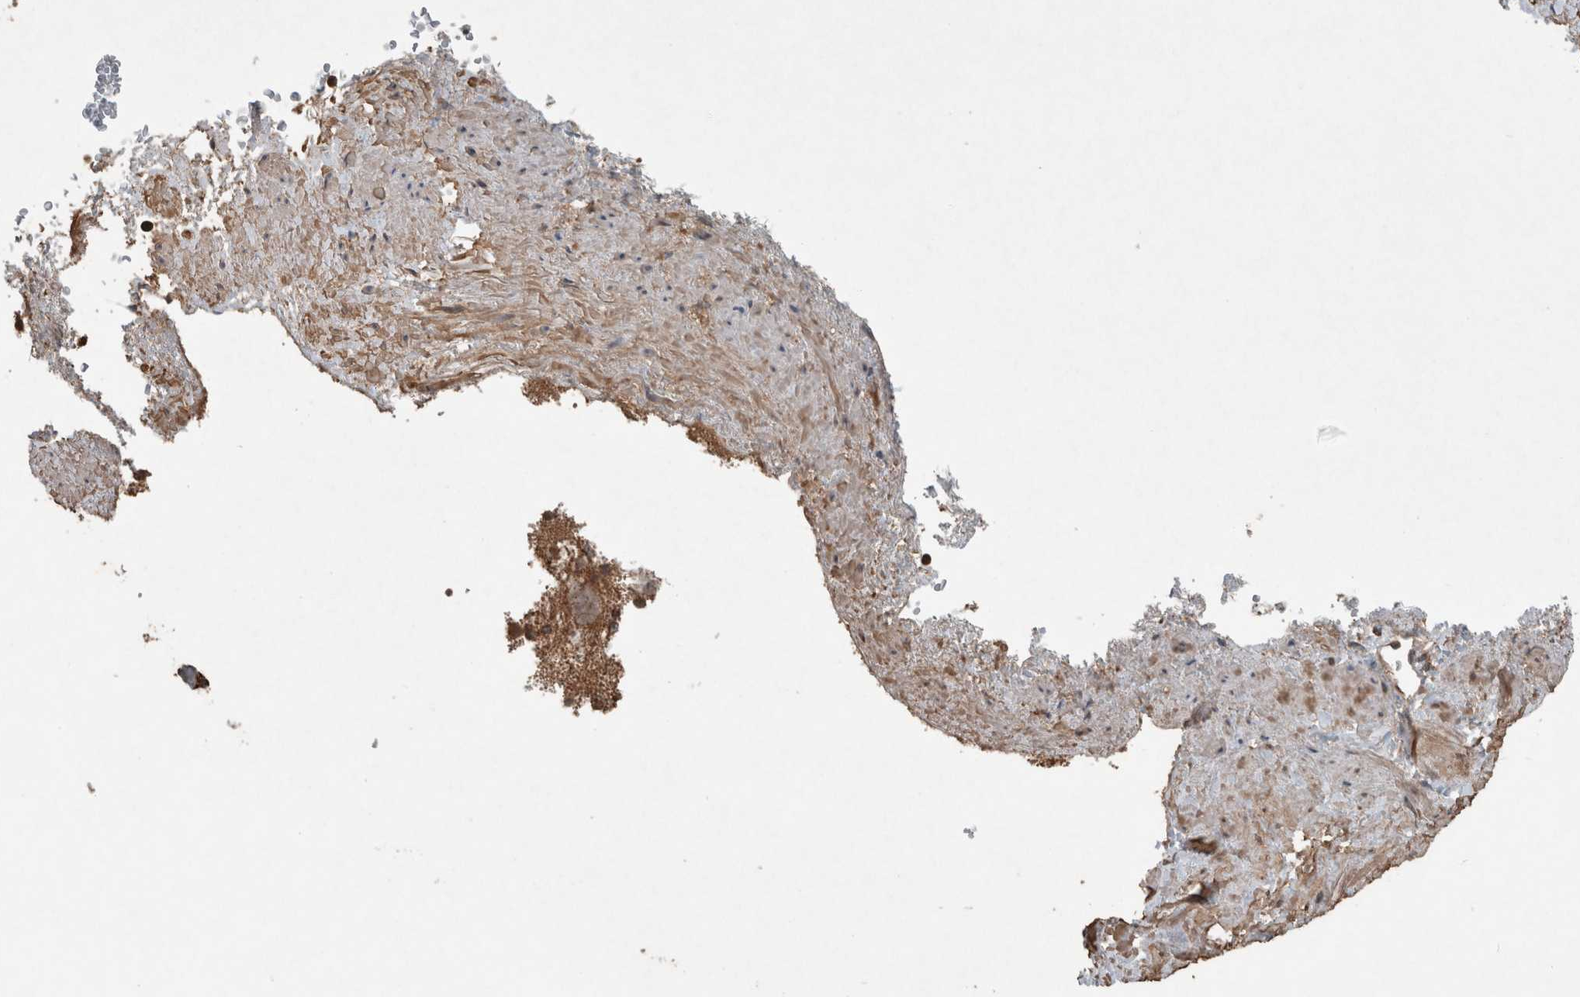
{"staining": {"intensity": "moderate", "quantity": ">75%", "location": "cytoplasmic/membranous"}, "tissue": "adrenal gland", "cell_type": "Glandular cells", "image_type": "normal", "snomed": [{"axis": "morphology", "description": "Normal tissue, NOS"}, {"axis": "topography", "description": "Adrenal gland"}], "caption": "Brown immunohistochemical staining in unremarkable adrenal gland displays moderate cytoplasmic/membranous staining in approximately >75% of glandular cells.", "gene": "KLK14", "patient": {"sex": "male", "age": 56}}